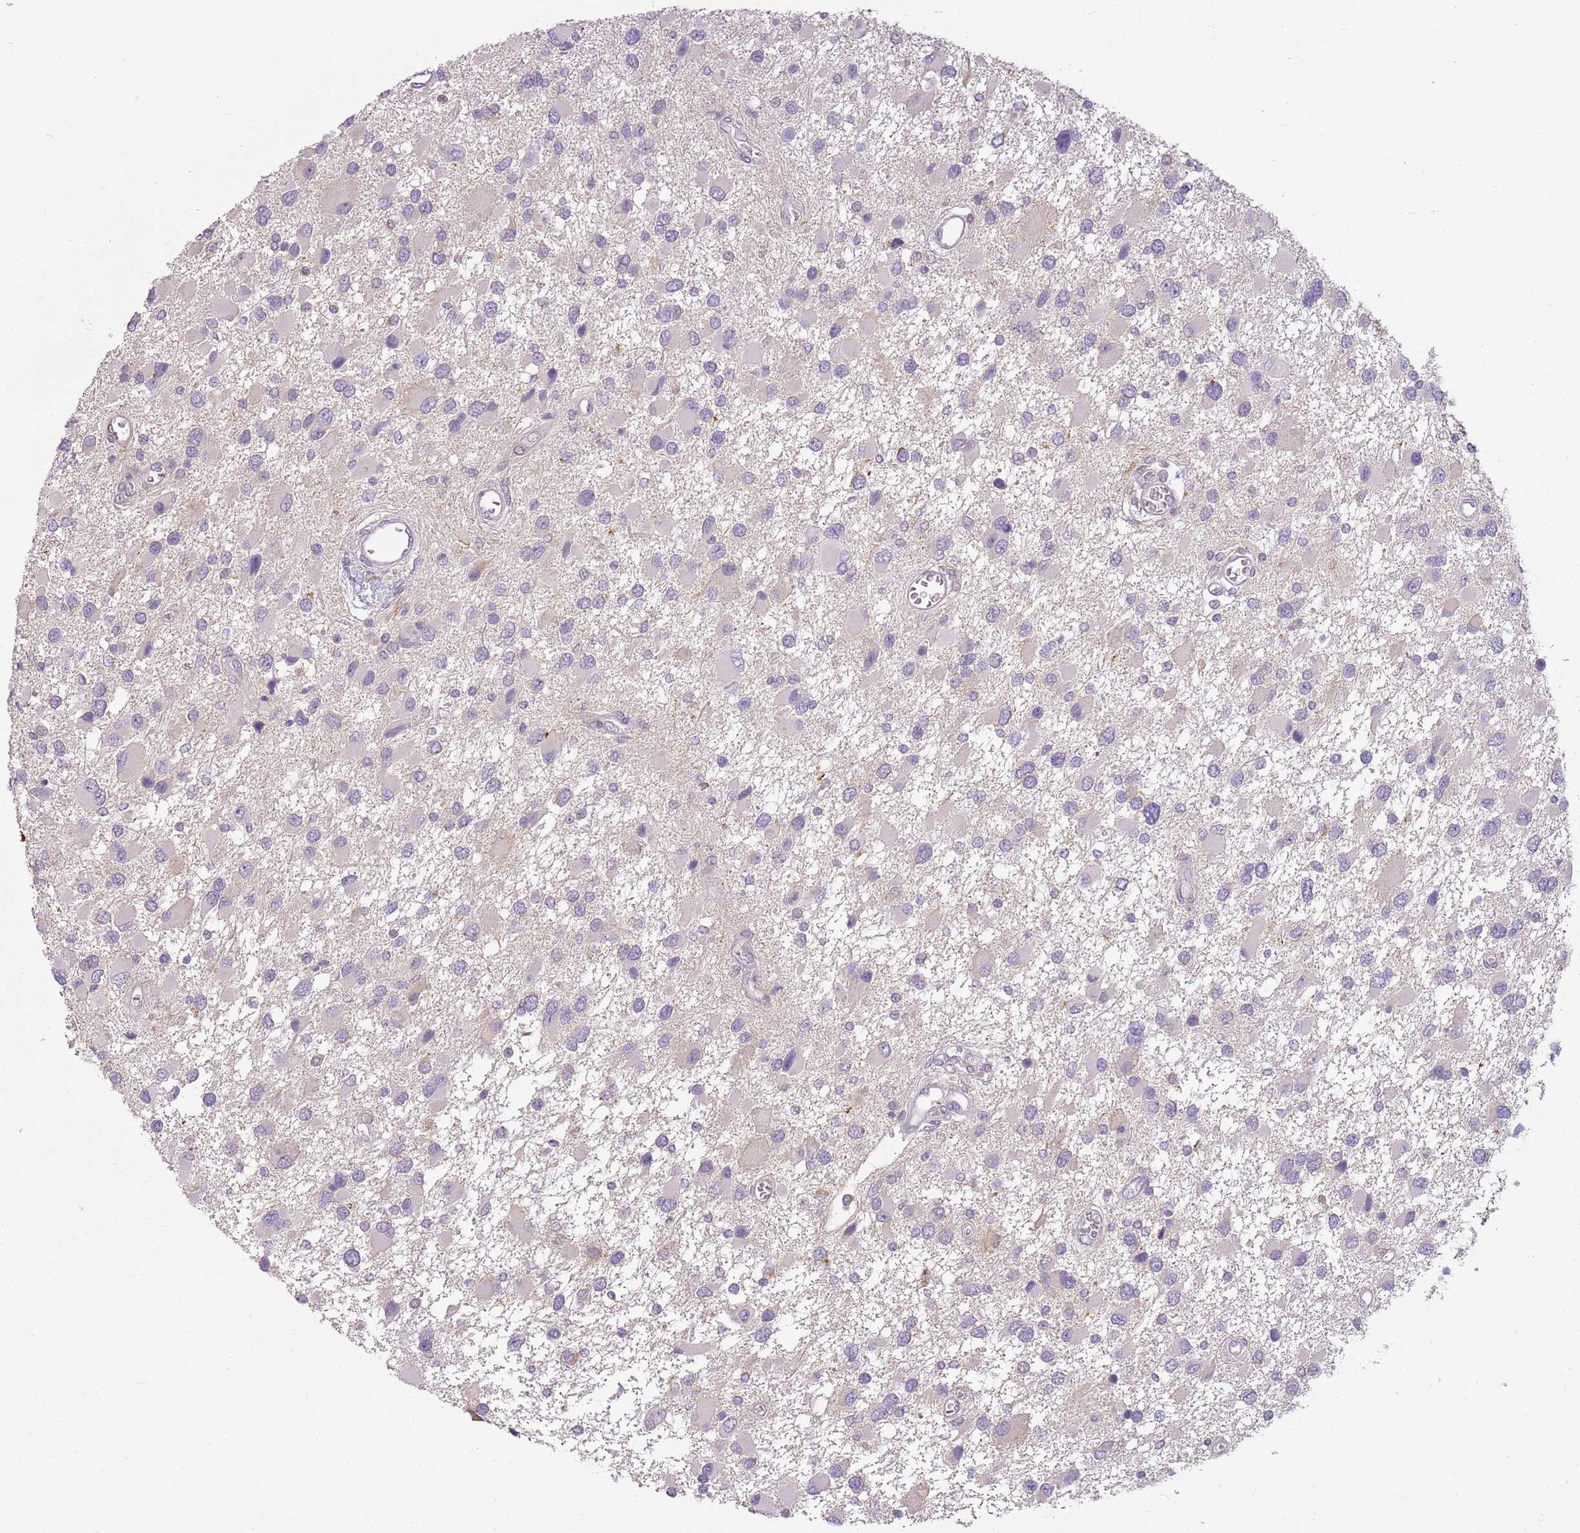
{"staining": {"intensity": "negative", "quantity": "none", "location": "none"}, "tissue": "glioma", "cell_type": "Tumor cells", "image_type": "cancer", "snomed": [{"axis": "morphology", "description": "Glioma, malignant, High grade"}, {"axis": "topography", "description": "Brain"}], "caption": "A histopathology image of human glioma is negative for staining in tumor cells.", "gene": "DEFB116", "patient": {"sex": "male", "age": 53}}